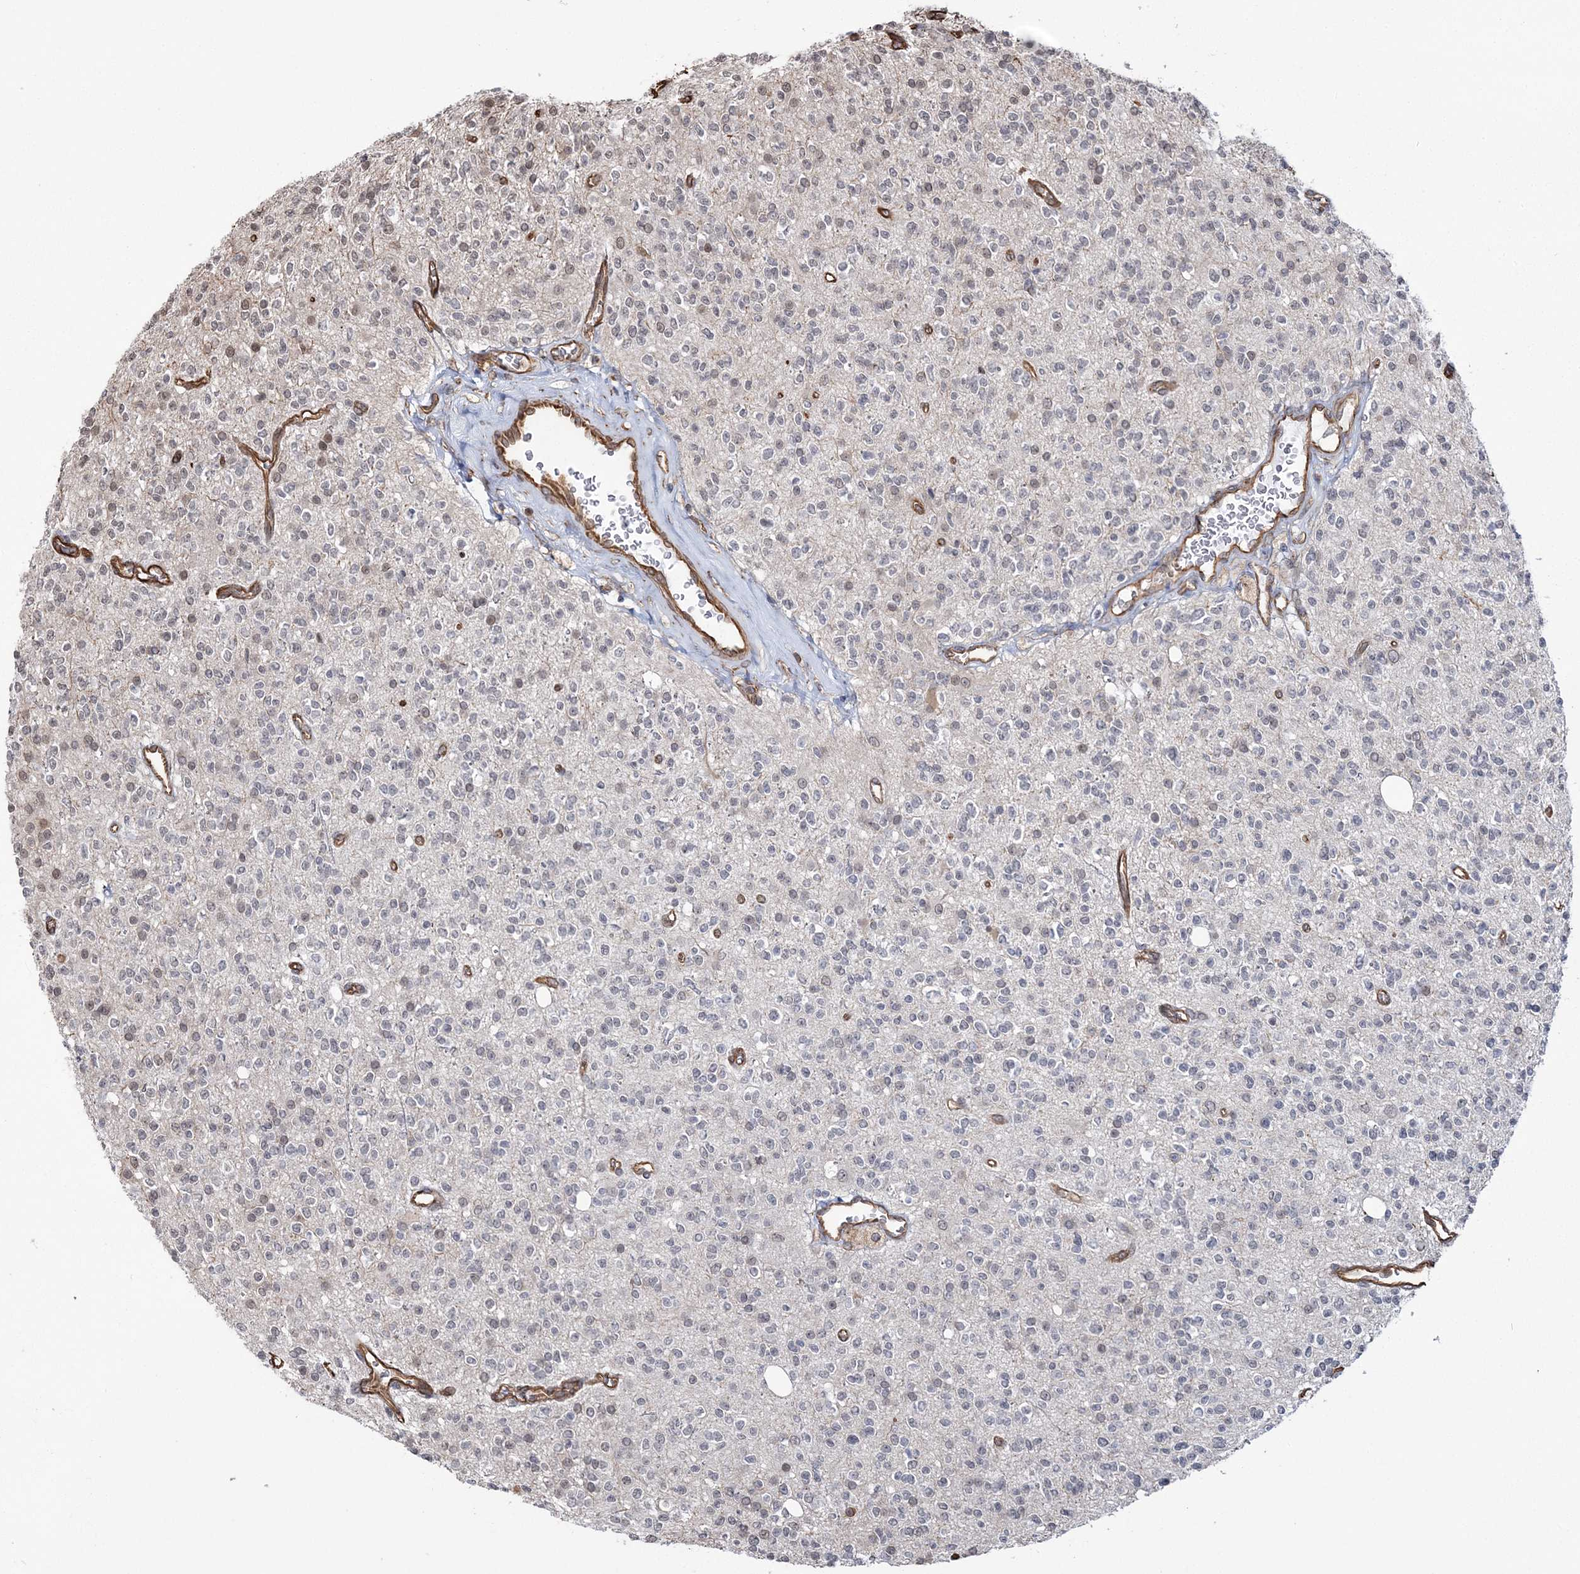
{"staining": {"intensity": "negative", "quantity": "none", "location": "none"}, "tissue": "glioma", "cell_type": "Tumor cells", "image_type": "cancer", "snomed": [{"axis": "morphology", "description": "Glioma, malignant, High grade"}, {"axis": "topography", "description": "Brain"}], "caption": "Human high-grade glioma (malignant) stained for a protein using IHC shows no expression in tumor cells.", "gene": "ATP11B", "patient": {"sex": "male", "age": 34}}